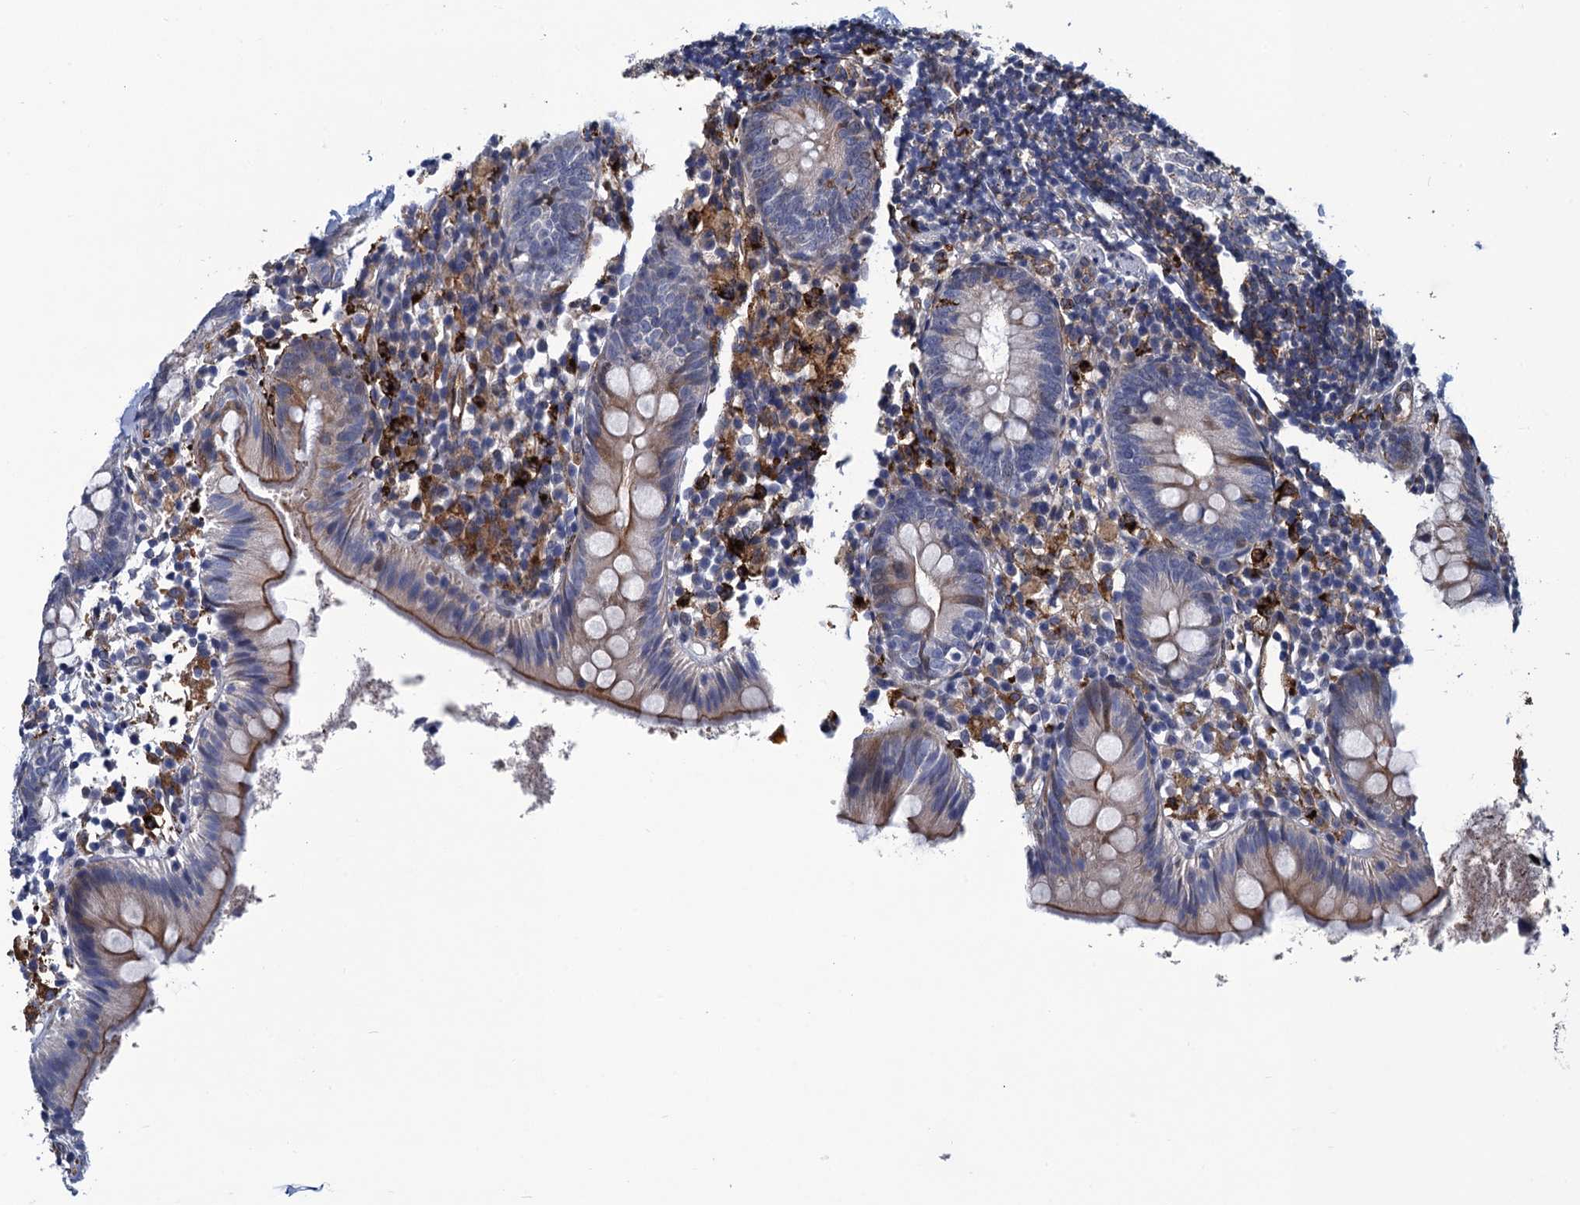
{"staining": {"intensity": "moderate", "quantity": "<25%", "location": "cytoplasmic/membranous"}, "tissue": "appendix", "cell_type": "Glandular cells", "image_type": "normal", "snomed": [{"axis": "morphology", "description": "Normal tissue, NOS"}, {"axis": "topography", "description": "Appendix"}], "caption": "This is a photomicrograph of immunohistochemistry (IHC) staining of unremarkable appendix, which shows moderate staining in the cytoplasmic/membranous of glandular cells.", "gene": "DNHD1", "patient": {"sex": "female", "age": 20}}